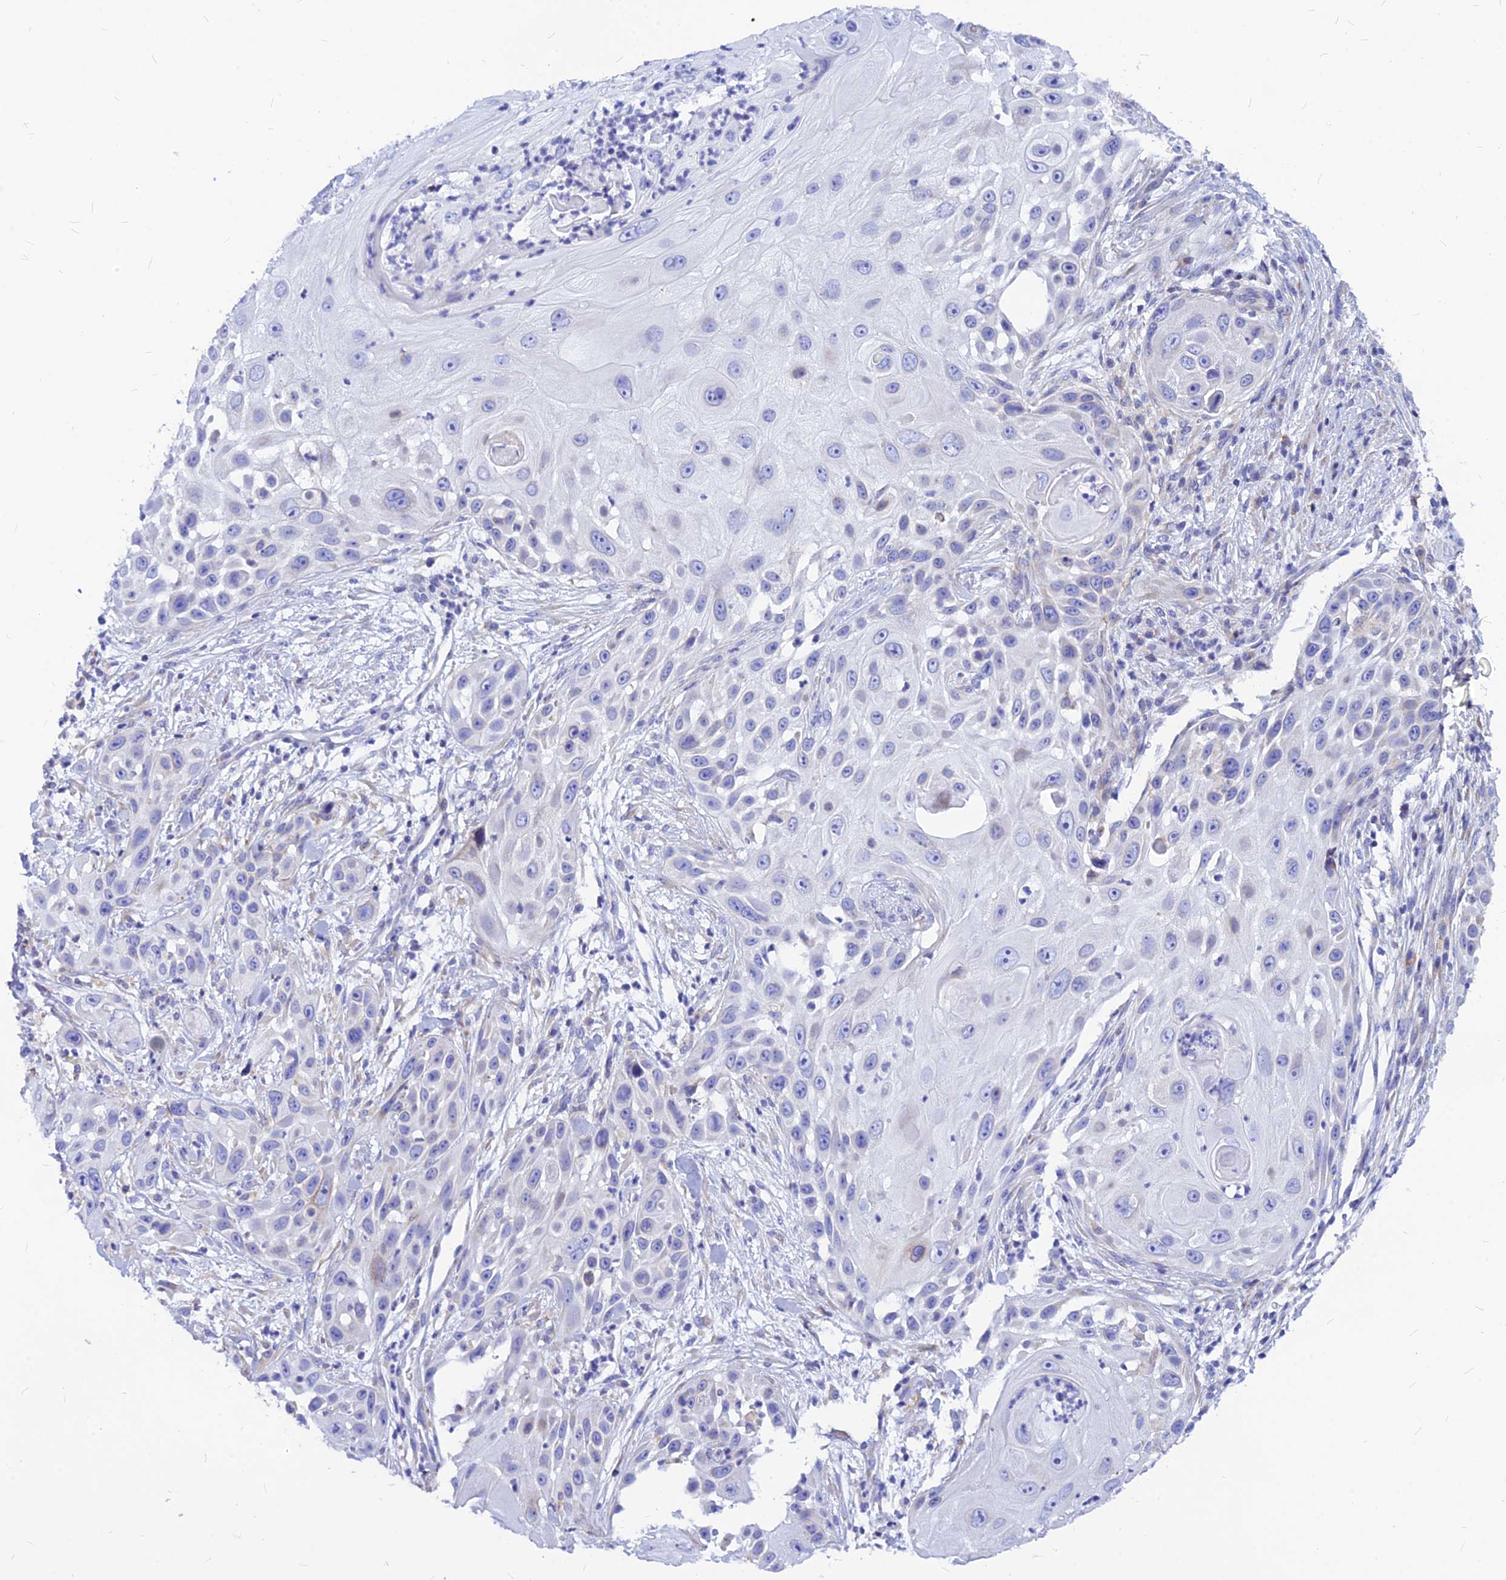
{"staining": {"intensity": "negative", "quantity": "none", "location": "none"}, "tissue": "skin cancer", "cell_type": "Tumor cells", "image_type": "cancer", "snomed": [{"axis": "morphology", "description": "Squamous cell carcinoma, NOS"}, {"axis": "topography", "description": "Skin"}], "caption": "The histopathology image displays no staining of tumor cells in squamous cell carcinoma (skin).", "gene": "CNOT6", "patient": {"sex": "female", "age": 44}}